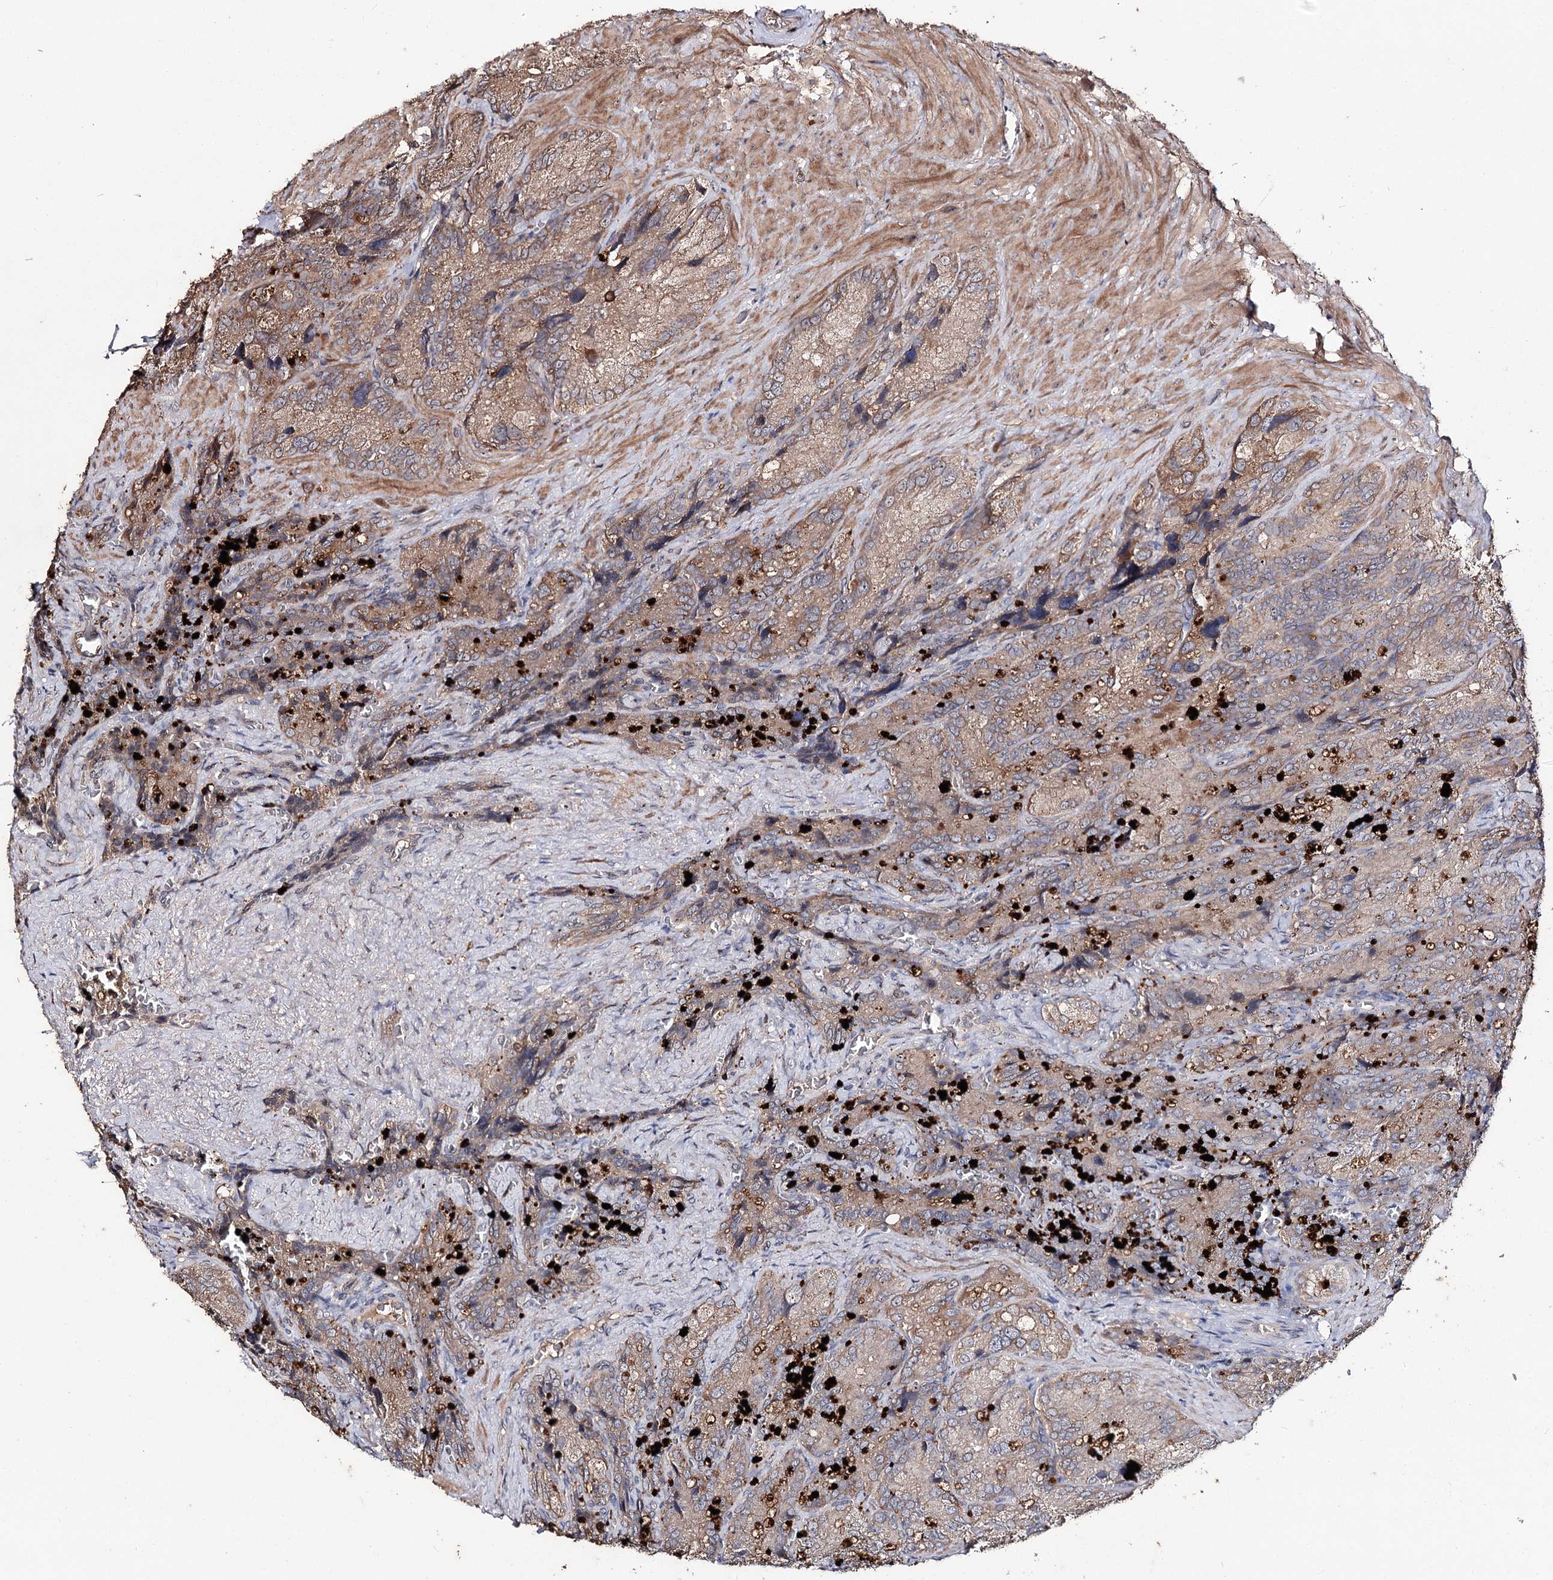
{"staining": {"intensity": "moderate", "quantity": ">75%", "location": "cytoplasmic/membranous"}, "tissue": "seminal vesicle", "cell_type": "Glandular cells", "image_type": "normal", "snomed": [{"axis": "morphology", "description": "Normal tissue, NOS"}, {"axis": "topography", "description": "Seminal veicle"}], "caption": "Glandular cells show moderate cytoplasmic/membranous positivity in approximately >75% of cells in normal seminal vesicle.", "gene": "FAM53B", "patient": {"sex": "male", "age": 62}}